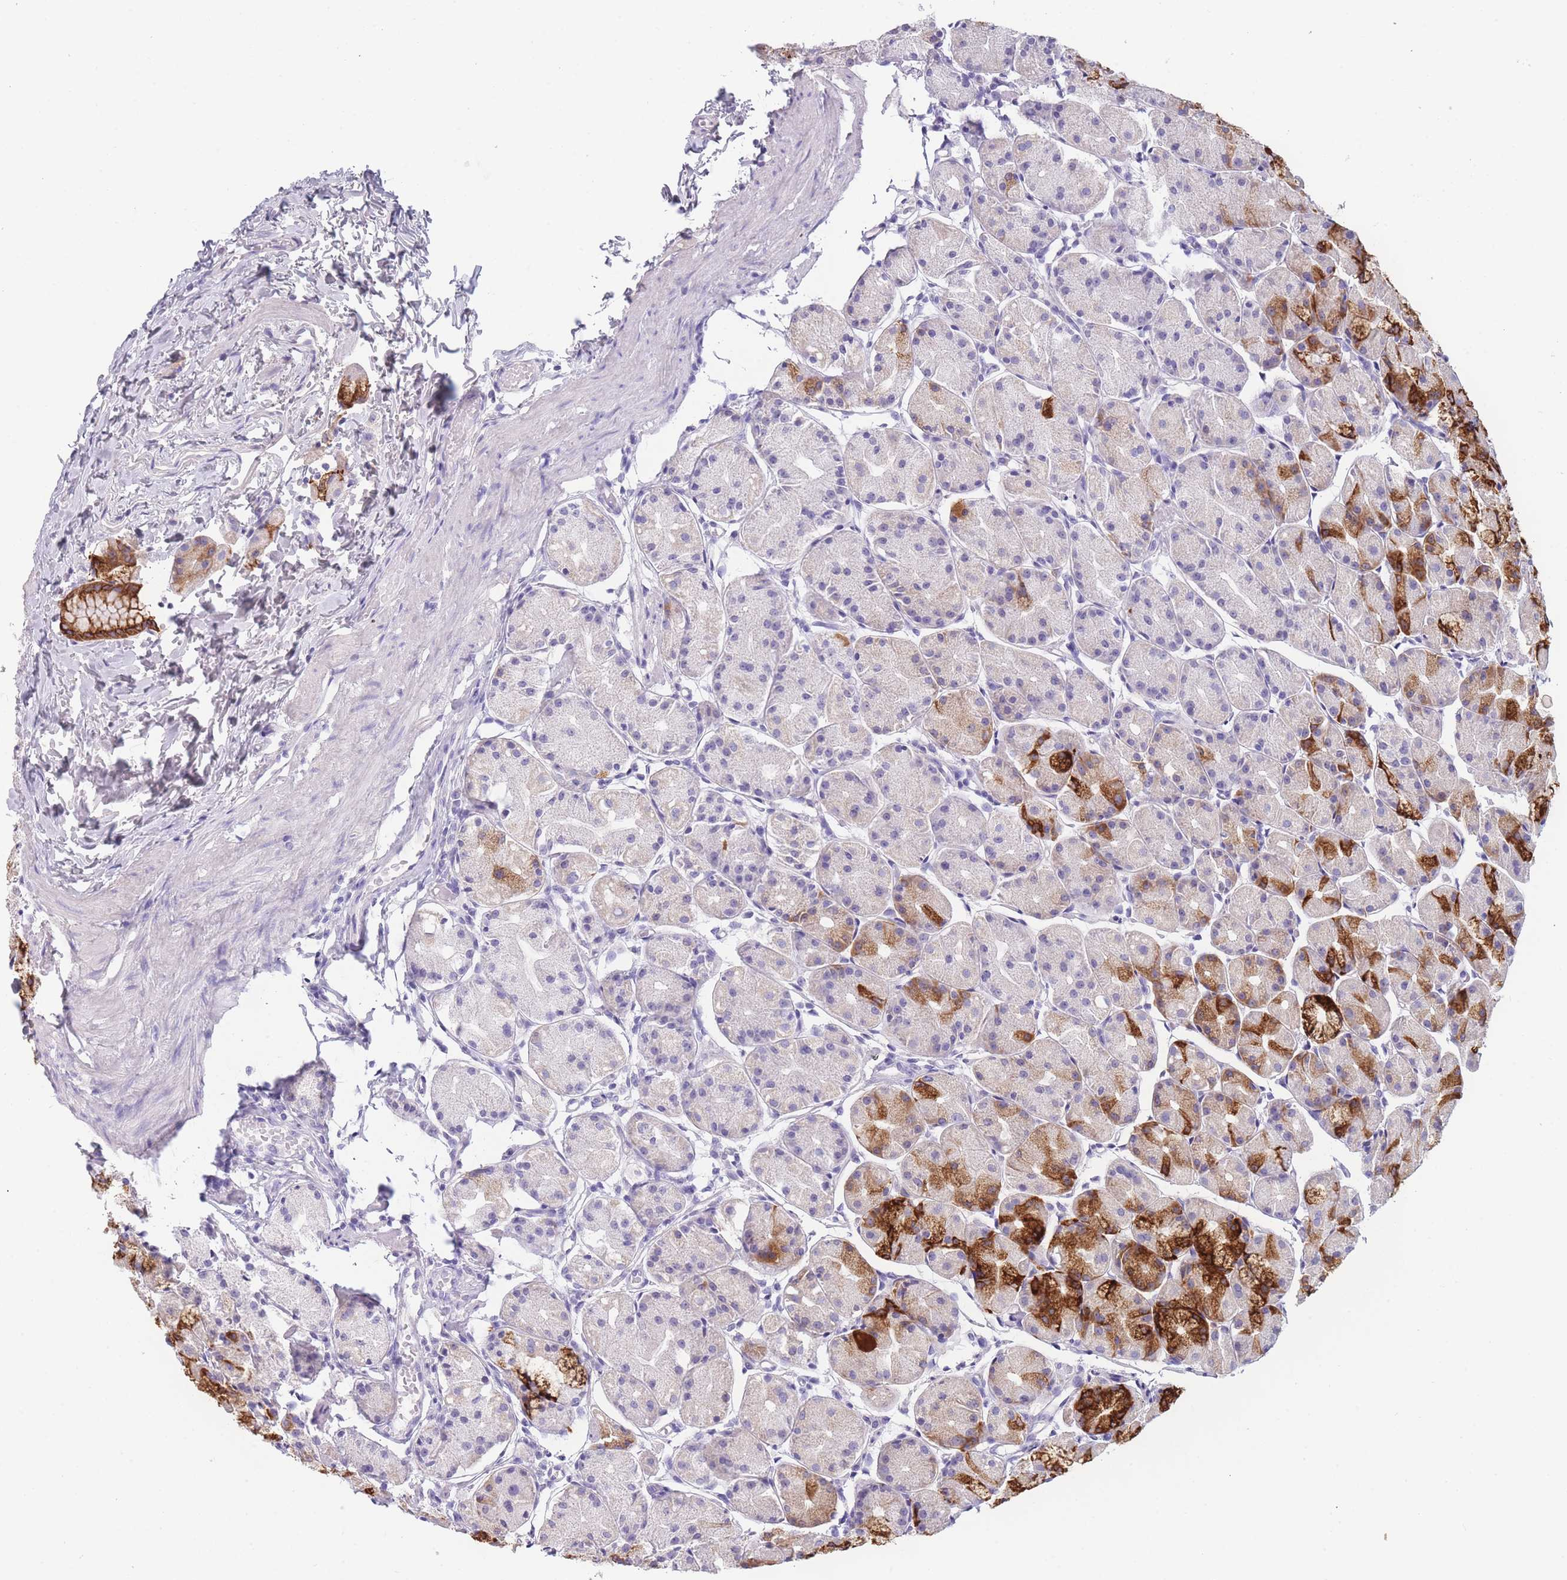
{"staining": {"intensity": "strong", "quantity": "25%-75%", "location": "cytoplasmic/membranous"}, "tissue": "stomach", "cell_type": "Glandular cells", "image_type": "normal", "snomed": [{"axis": "morphology", "description": "Normal tissue, NOS"}, {"axis": "topography", "description": "Stomach, upper"}], "caption": "IHC staining of benign stomach, which demonstrates high levels of strong cytoplasmic/membranous positivity in about 25%-75% of glandular cells indicating strong cytoplasmic/membranous protein positivity. The staining was performed using DAB (brown) for protein detection and nuclei were counterstained in hematoxylin (blue).", "gene": "ZNF627", "patient": {"sex": "male", "age": 47}}